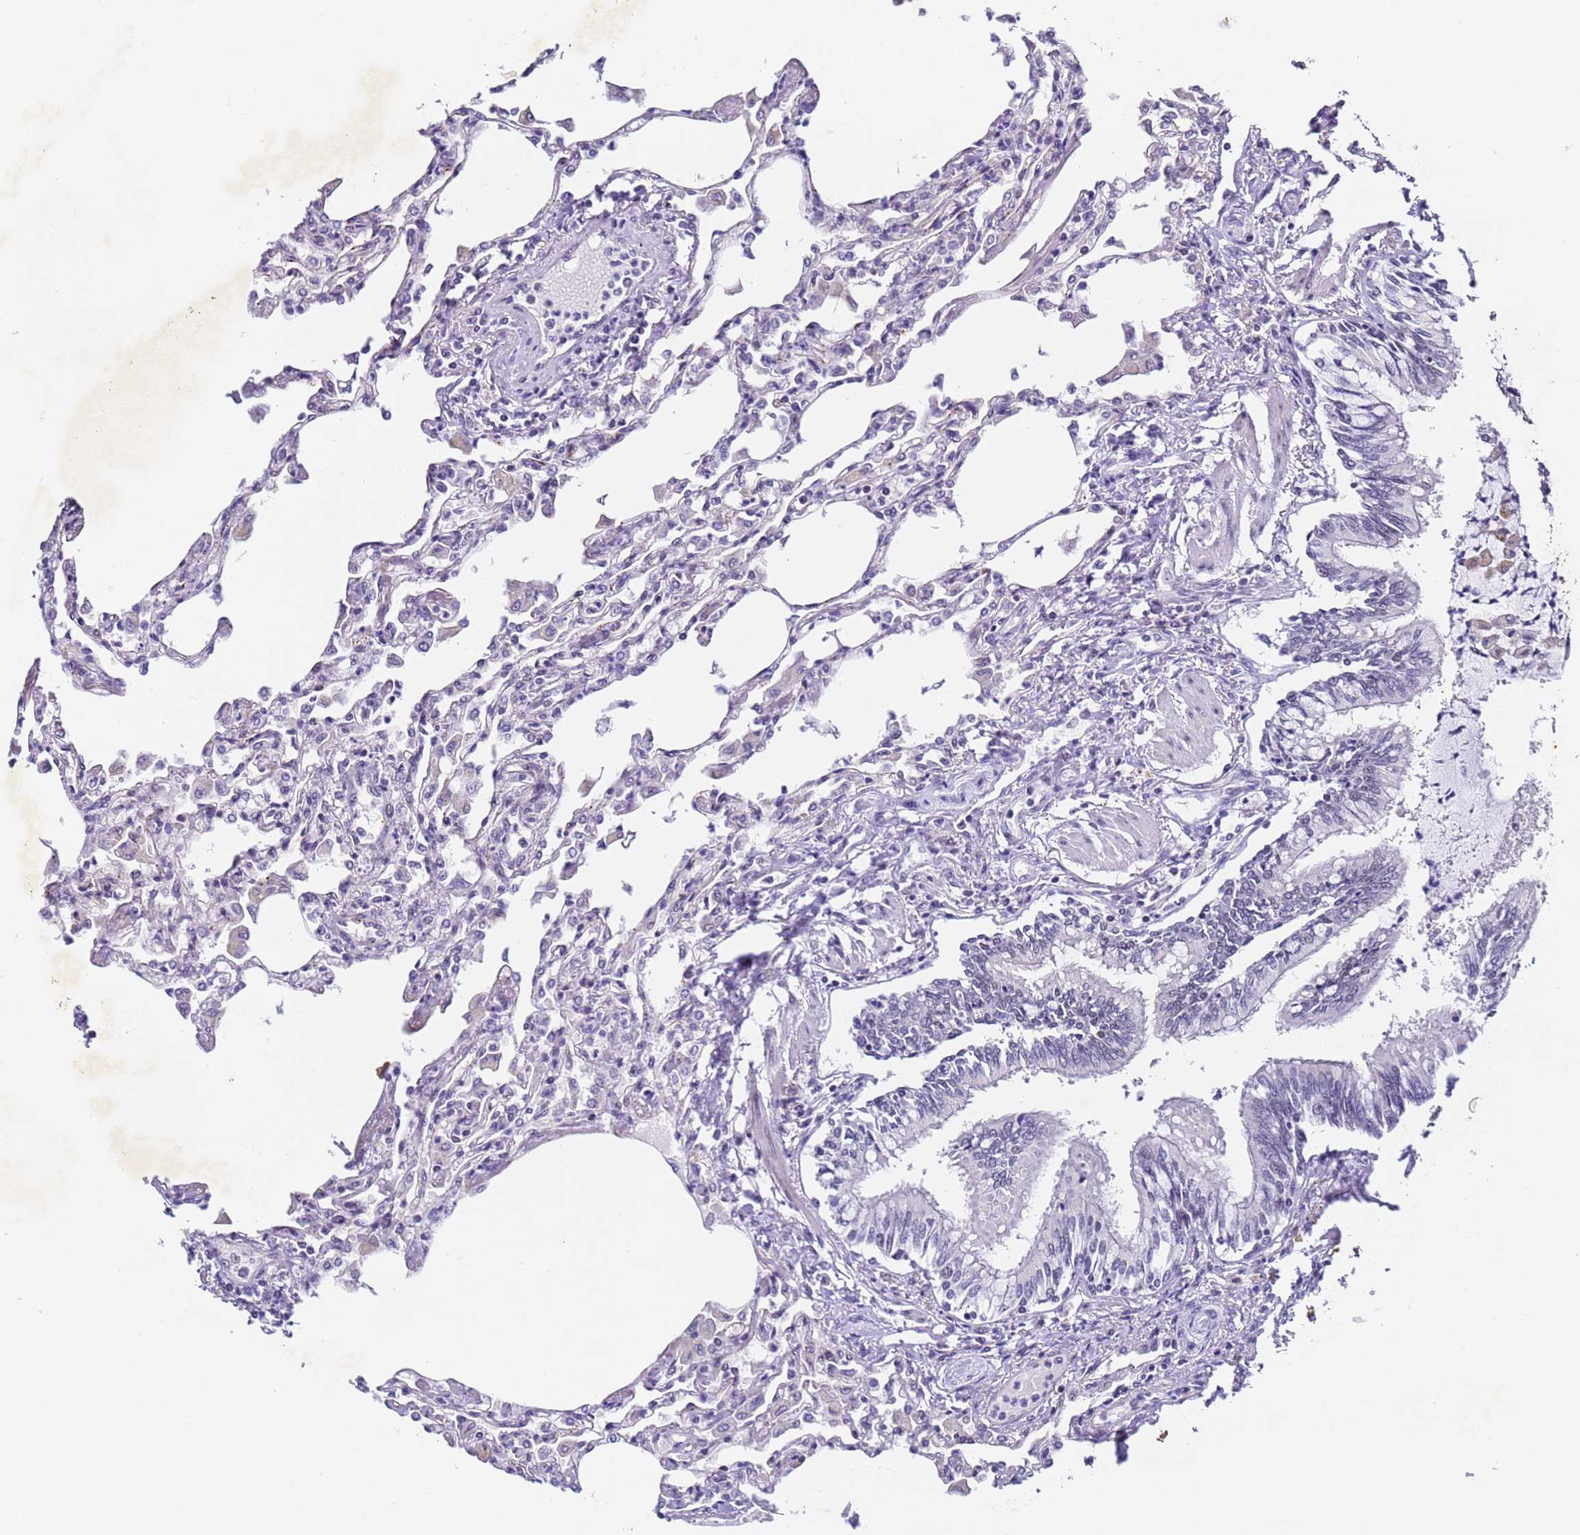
{"staining": {"intensity": "negative", "quantity": "none", "location": "none"}, "tissue": "lung", "cell_type": "Alveolar cells", "image_type": "normal", "snomed": [{"axis": "morphology", "description": "Normal tissue, NOS"}, {"axis": "topography", "description": "Bronchus"}, {"axis": "topography", "description": "Lung"}], "caption": "Immunohistochemical staining of benign human lung shows no significant positivity in alveolar cells. Brightfield microscopy of immunohistochemistry stained with DAB (brown) and hematoxylin (blue), captured at high magnification.", "gene": "FNBP4", "patient": {"sex": "female", "age": 49}}